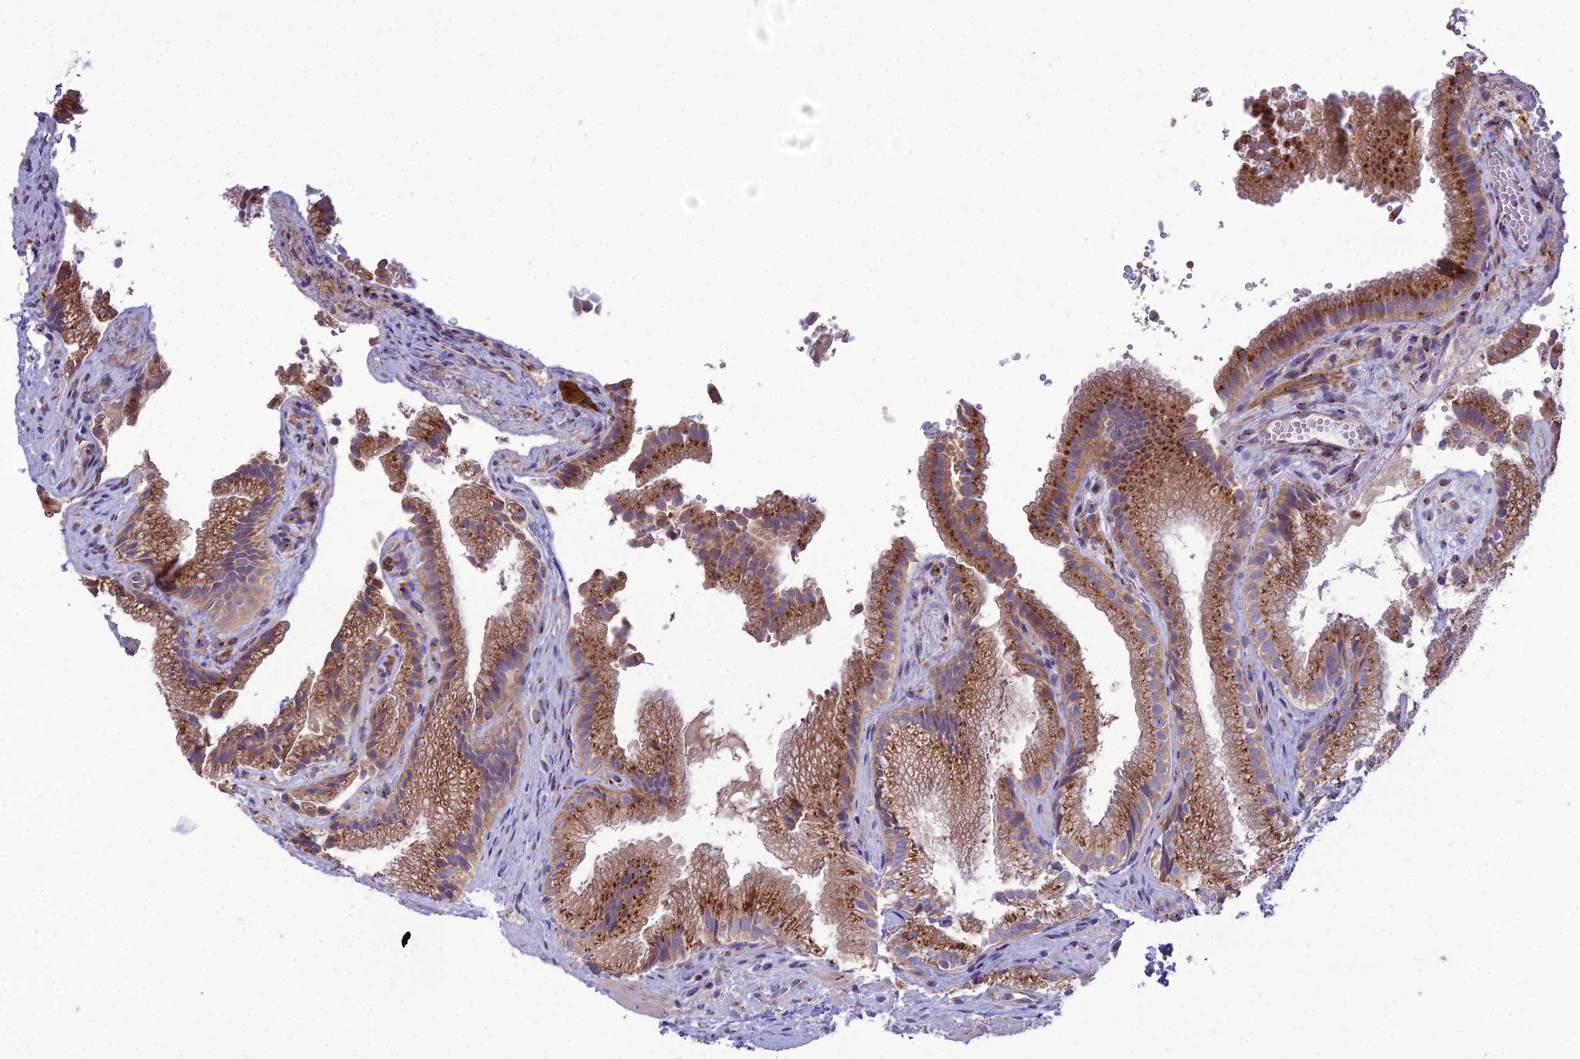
{"staining": {"intensity": "strong", "quantity": ">75%", "location": "cytoplasmic/membranous"}, "tissue": "gallbladder", "cell_type": "Glandular cells", "image_type": "normal", "snomed": [{"axis": "morphology", "description": "Normal tissue, NOS"}, {"axis": "morphology", "description": "Inflammation, NOS"}, {"axis": "topography", "description": "Gallbladder"}], "caption": "This photomicrograph shows unremarkable gallbladder stained with immunohistochemistry to label a protein in brown. The cytoplasmic/membranous of glandular cells show strong positivity for the protein. Nuclei are counter-stained blue.", "gene": "SPRYD7", "patient": {"sex": "male", "age": 51}}